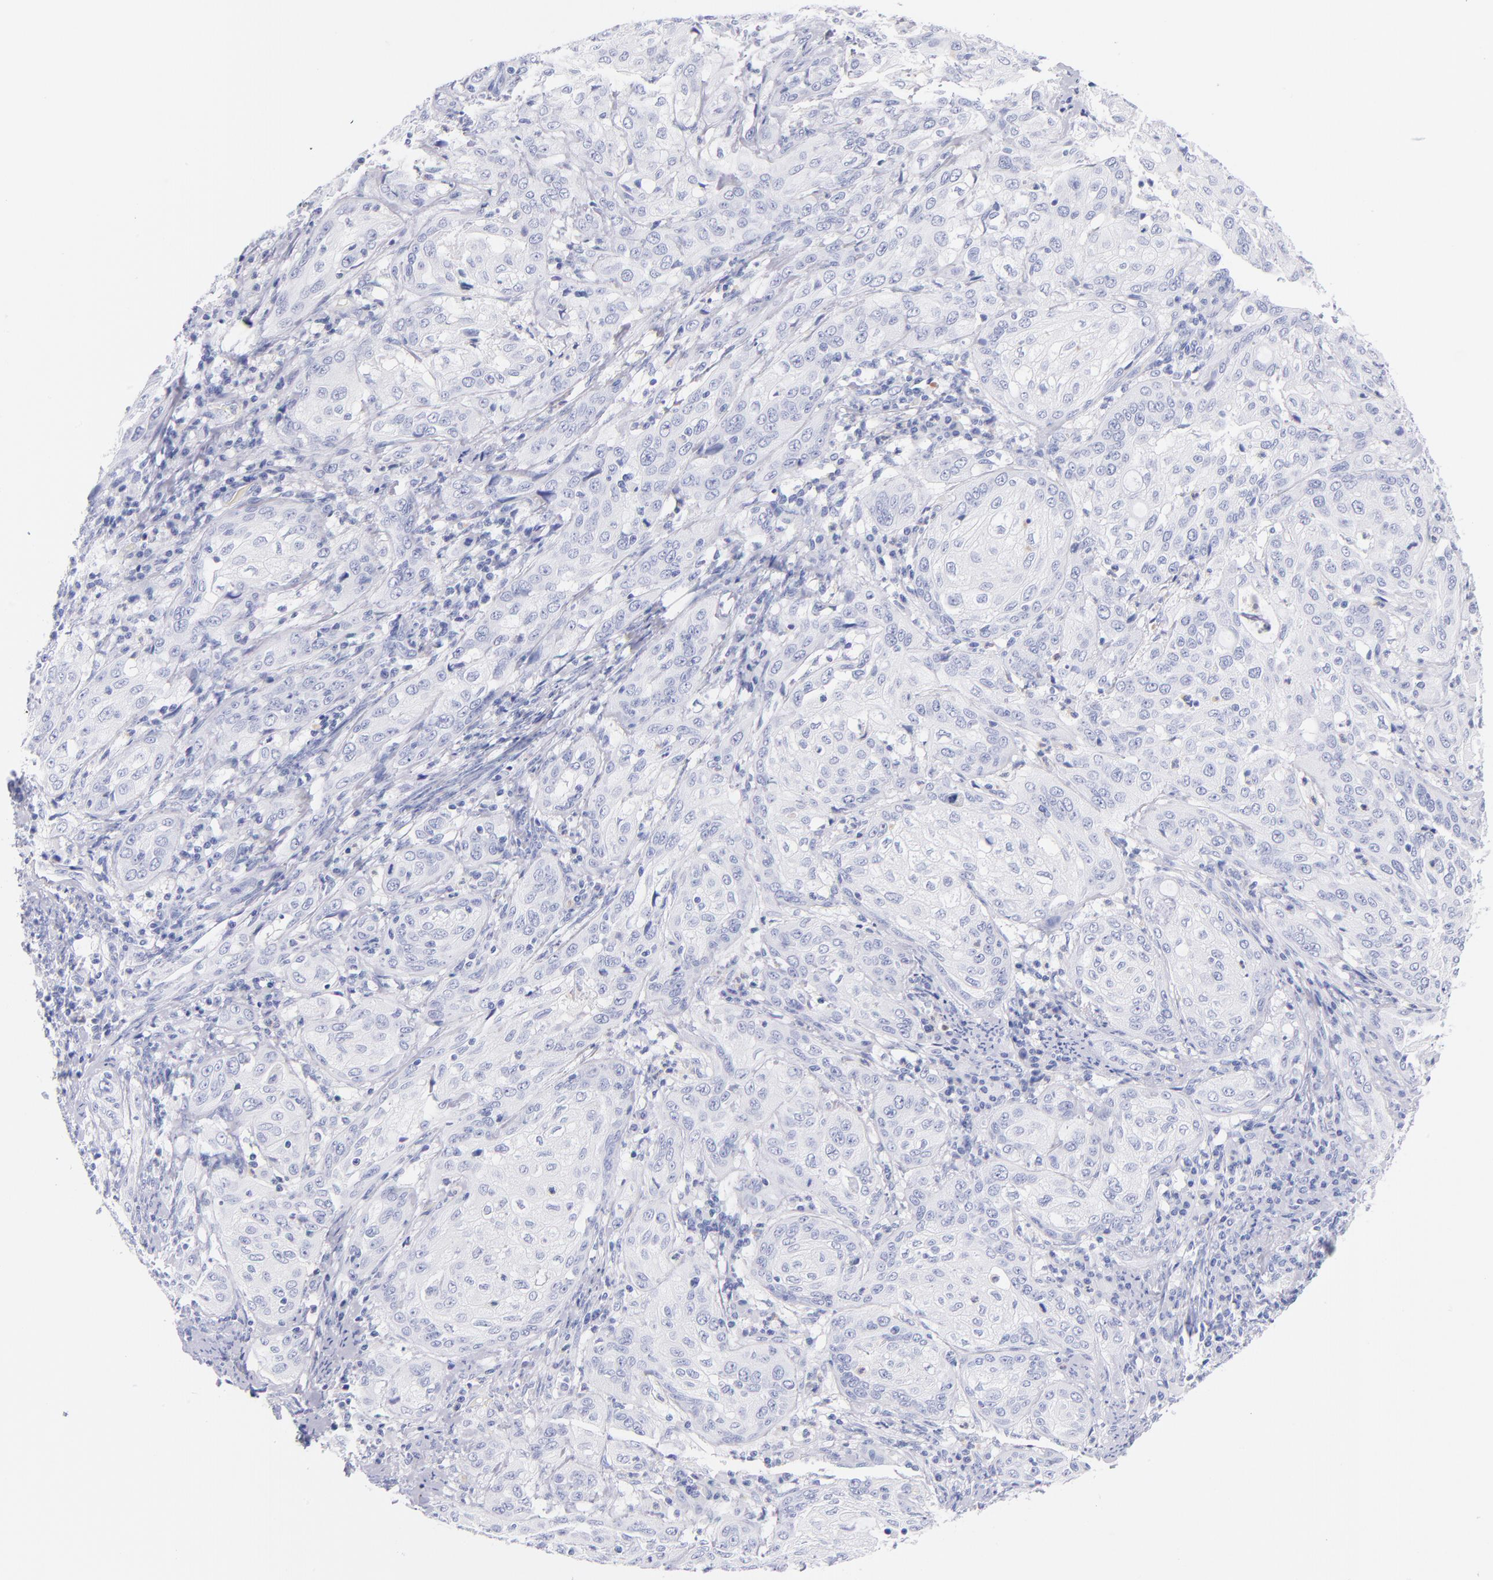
{"staining": {"intensity": "negative", "quantity": "none", "location": "none"}, "tissue": "cervical cancer", "cell_type": "Tumor cells", "image_type": "cancer", "snomed": [{"axis": "morphology", "description": "Squamous cell carcinoma, NOS"}, {"axis": "topography", "description": "Cervix"}], "caption": "Immunohistochemical staining of cervical squamous cell carcinoma shows no significant staining in tumor cells. Nuclei are stained in blue.", "gene": "HP", "patient": {"sex": "female", "age": 41}}